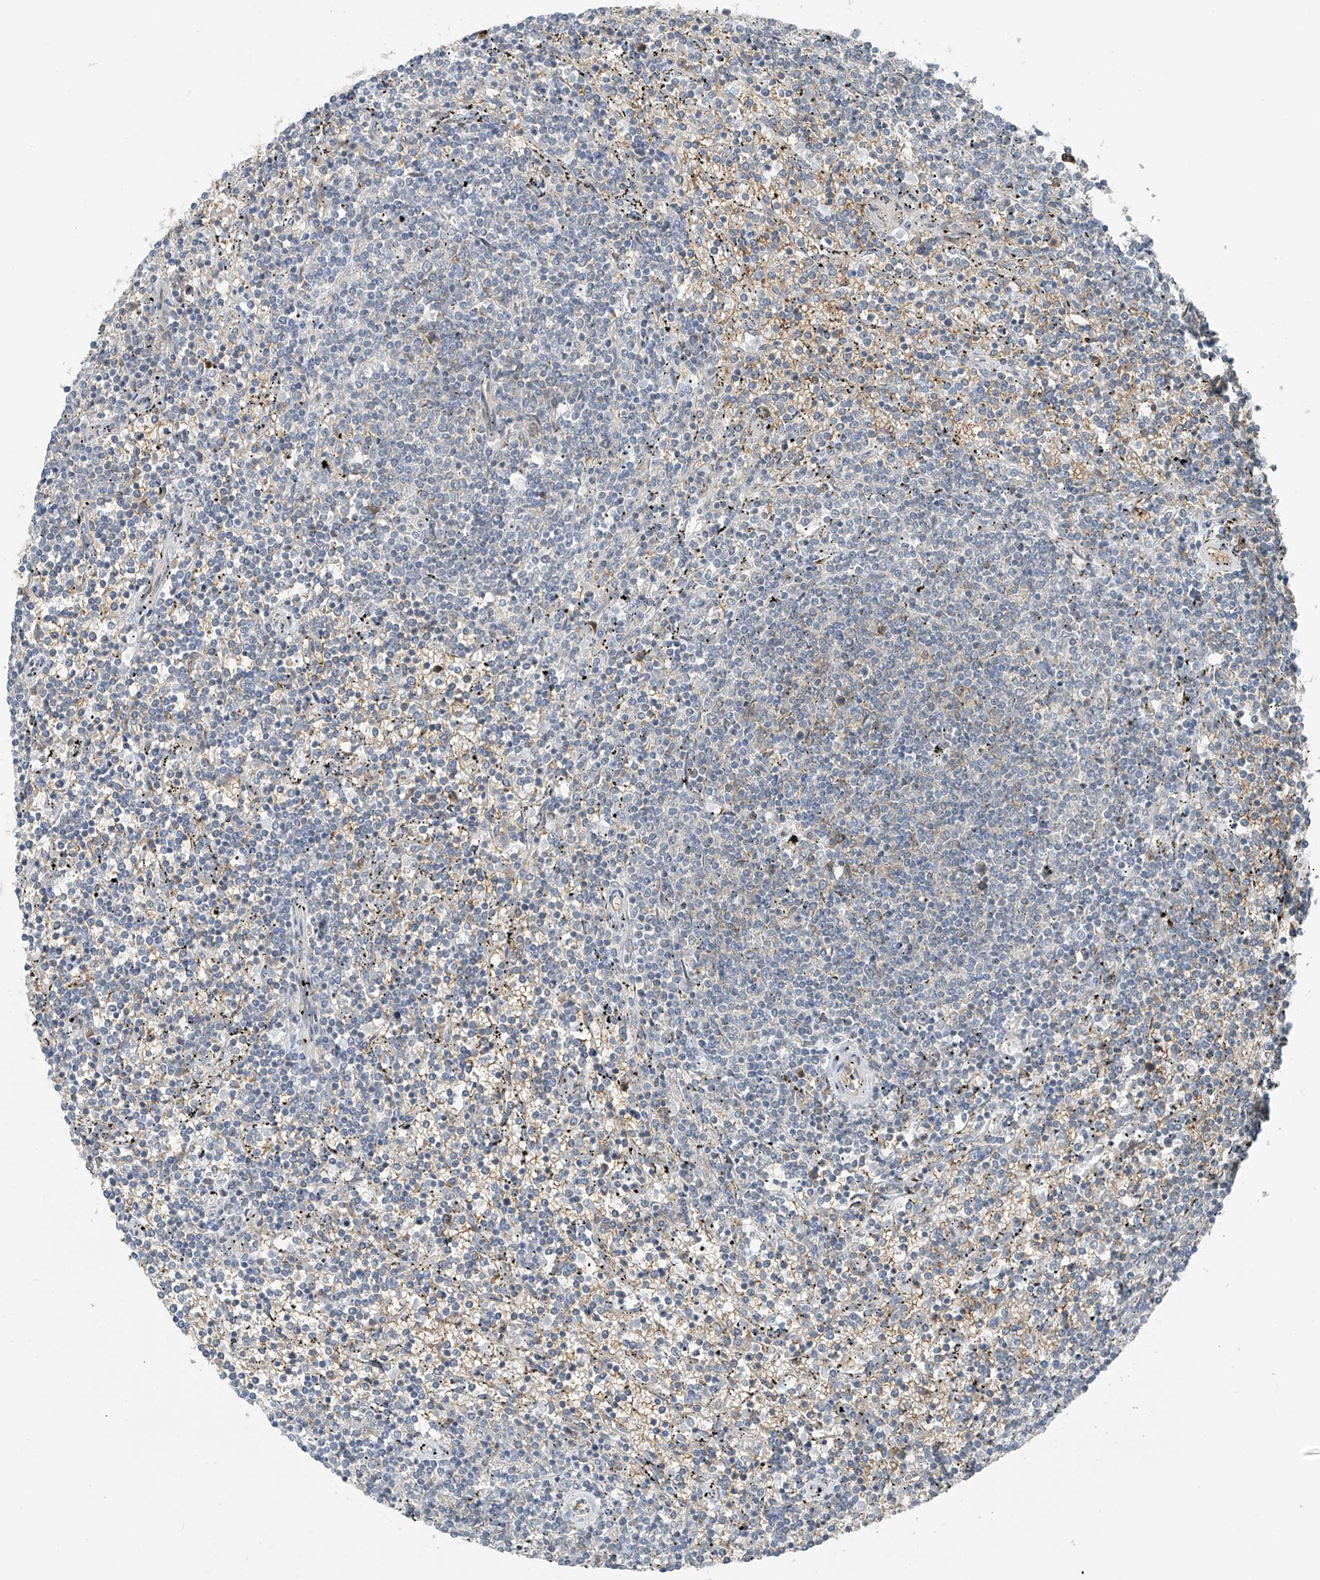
{"staining": {"intensity": "negative", "quantity": "none", "location": "none"}, "tissue": "lymphoma", "cell_type": "Tumor cells", "image_type": "cancer", "snomed": [{"axis": "morphology", "description": "Malignant lymphoma, non-Hodgkin's type, Low grade"}, {"axis": "topography", "description": "Spleen"}], "caption": "Immunohistochemistry of low-grade malignant lymphoma, non-Hodgkin's type shows no positivity in tumor cells.", "gene": "SLC12A6", "patient": {"sex": "female", "age": 50}}